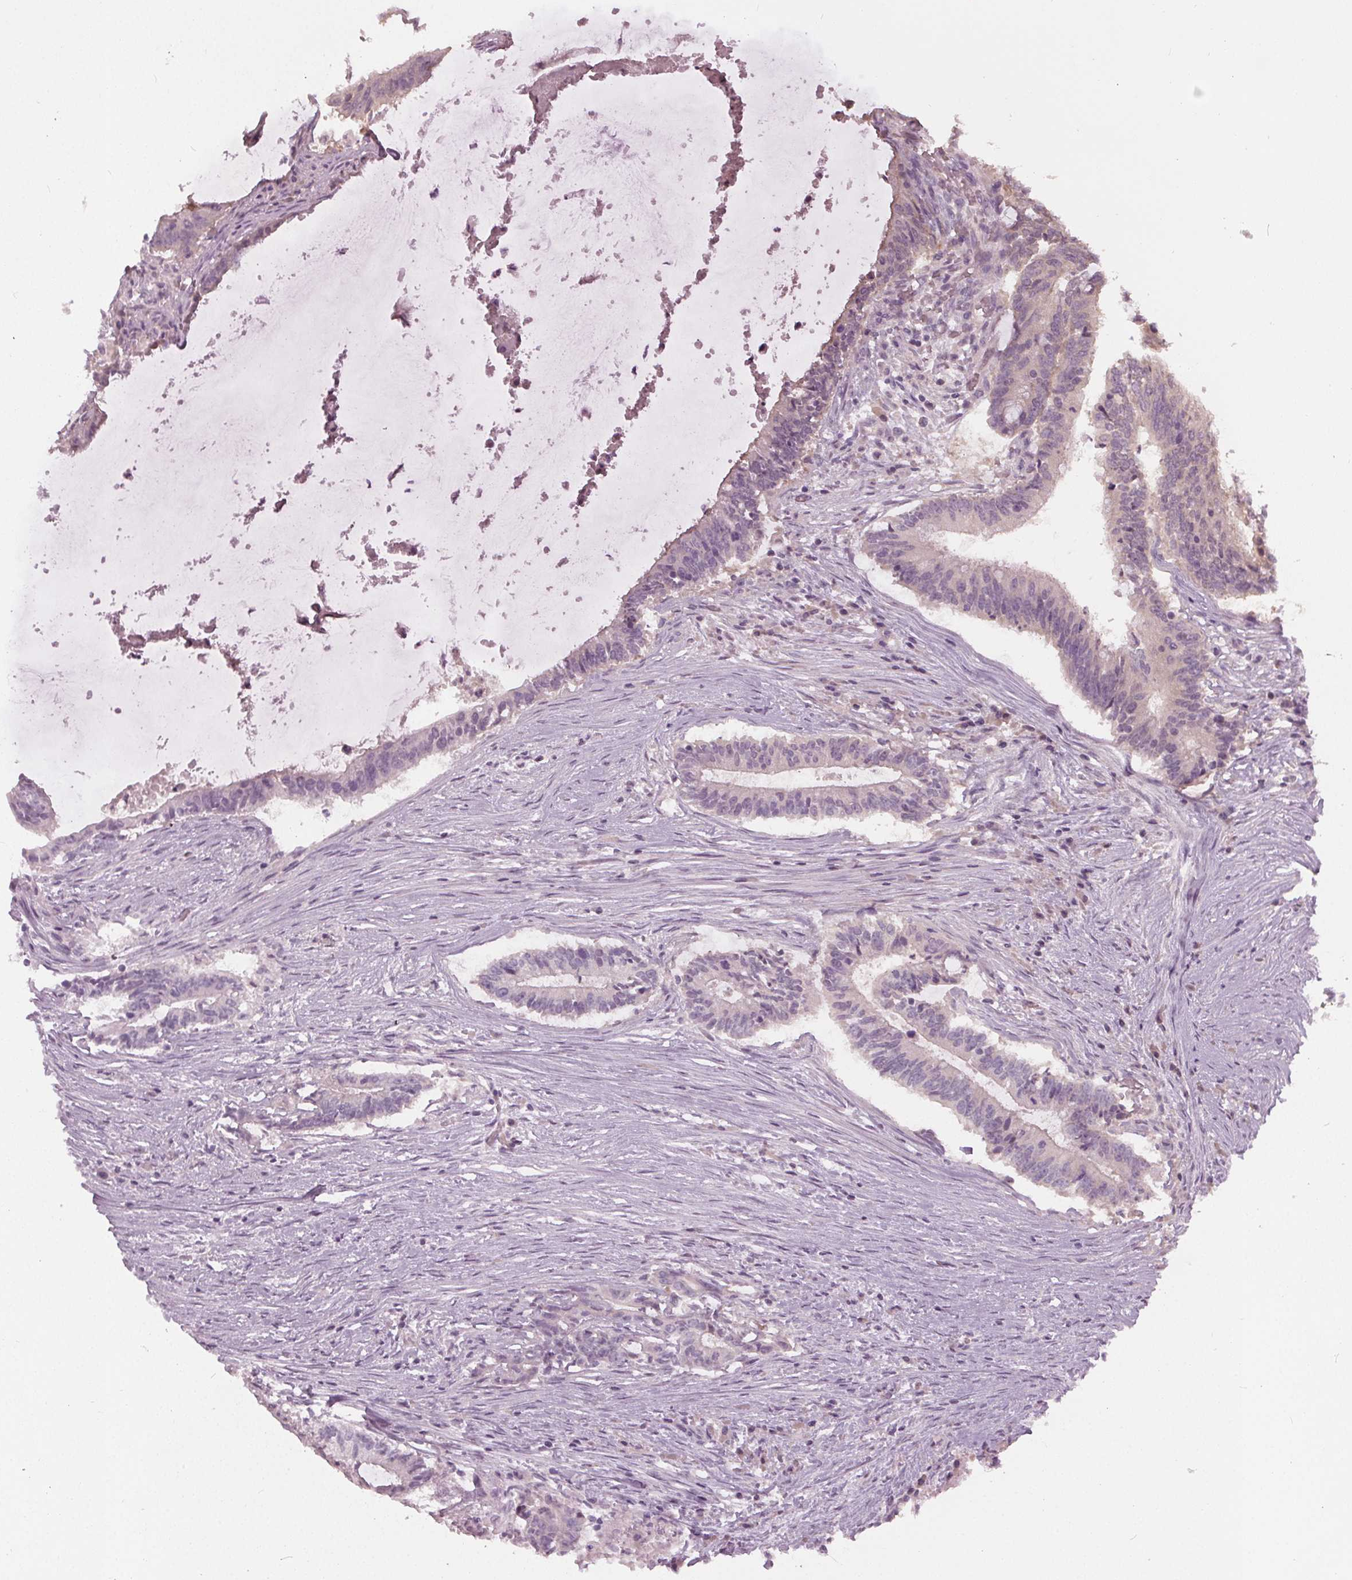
{"staining": {"intensity": "negative", "quantity": "none", "location": "none"}, "tissue": "colorectal cancer", "cell_type": "Tumor cells", "image_type": "cancer", "snomed": [{"axis": "morphology", "description": "Adenocarcinoma, NOS"}, {"axis": "topography", "description": "Colon"}], "caption": "Photomicrograph shows no protein staining in tumor cells of adenocarcinoma (colorectal) tissue. (DAB (3,3'-diaminobenzidine) IHC visualized using brightfield microscopy, high magnification).", "gene": "KLK13", "patient": {"sex": "female", "age": 43}}